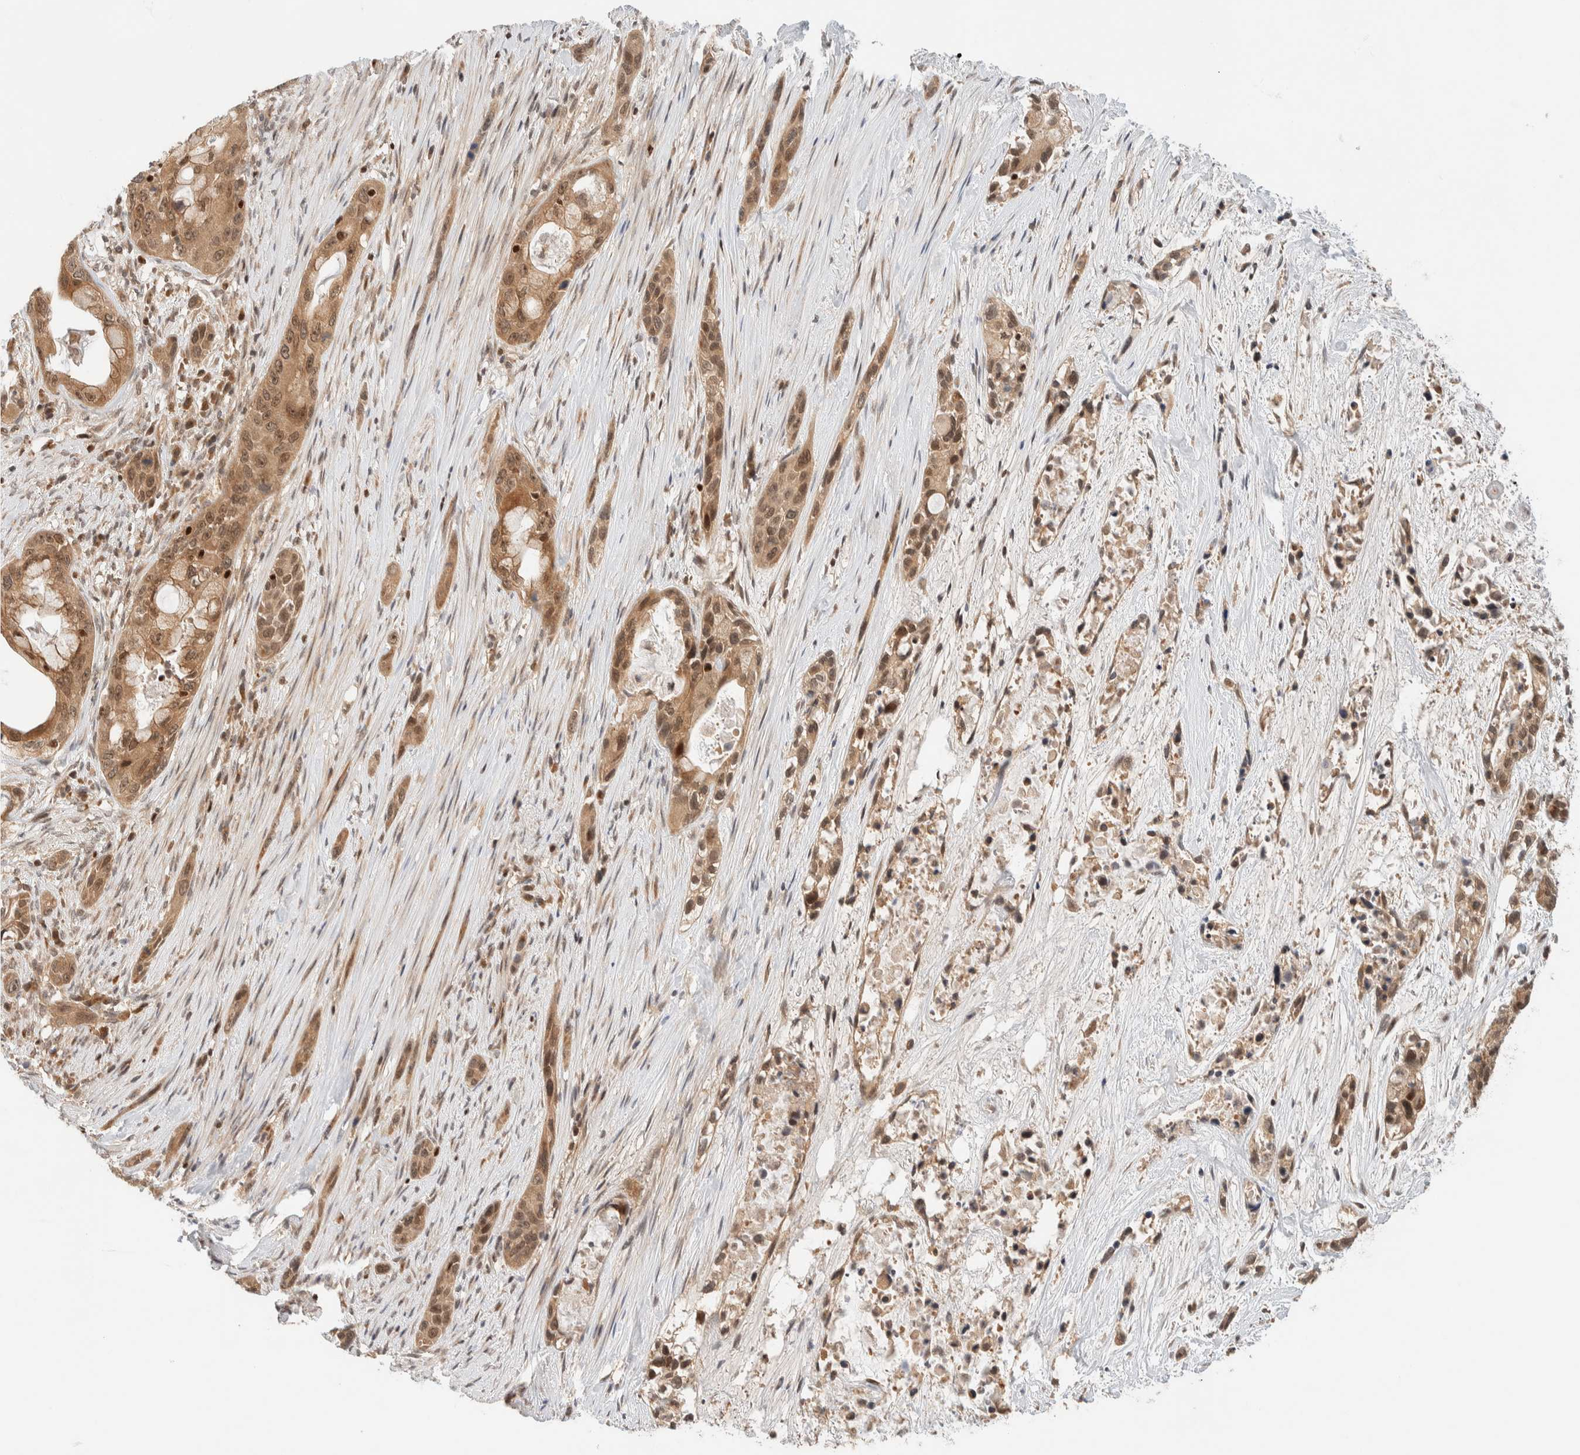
{"staining": {"intensity": "moderate", "quantity": ">75%", "location": "cytoplasmic/membranous,nuclear"}, "tissue": "pancreatic cancer", "cell_type": "Tumor cells", "image_type": "cancer", "snomed": [{"axis": "morphology", "description": "Adenocarcinoma, NOS"}, {"axis": "topography", "description": "Pancreas"}], "caption": "Immunohistochemistry (IHC) image of pancreatic cancer (adenocarcinoma) stained for a protein (brown), which reveals medium levels of moderate cytoplasmic/membranous and nuclear expression in about >75% of tumor cells.", "gene": "C8orf76", "patient": {"sex": "male", "age": 53}}